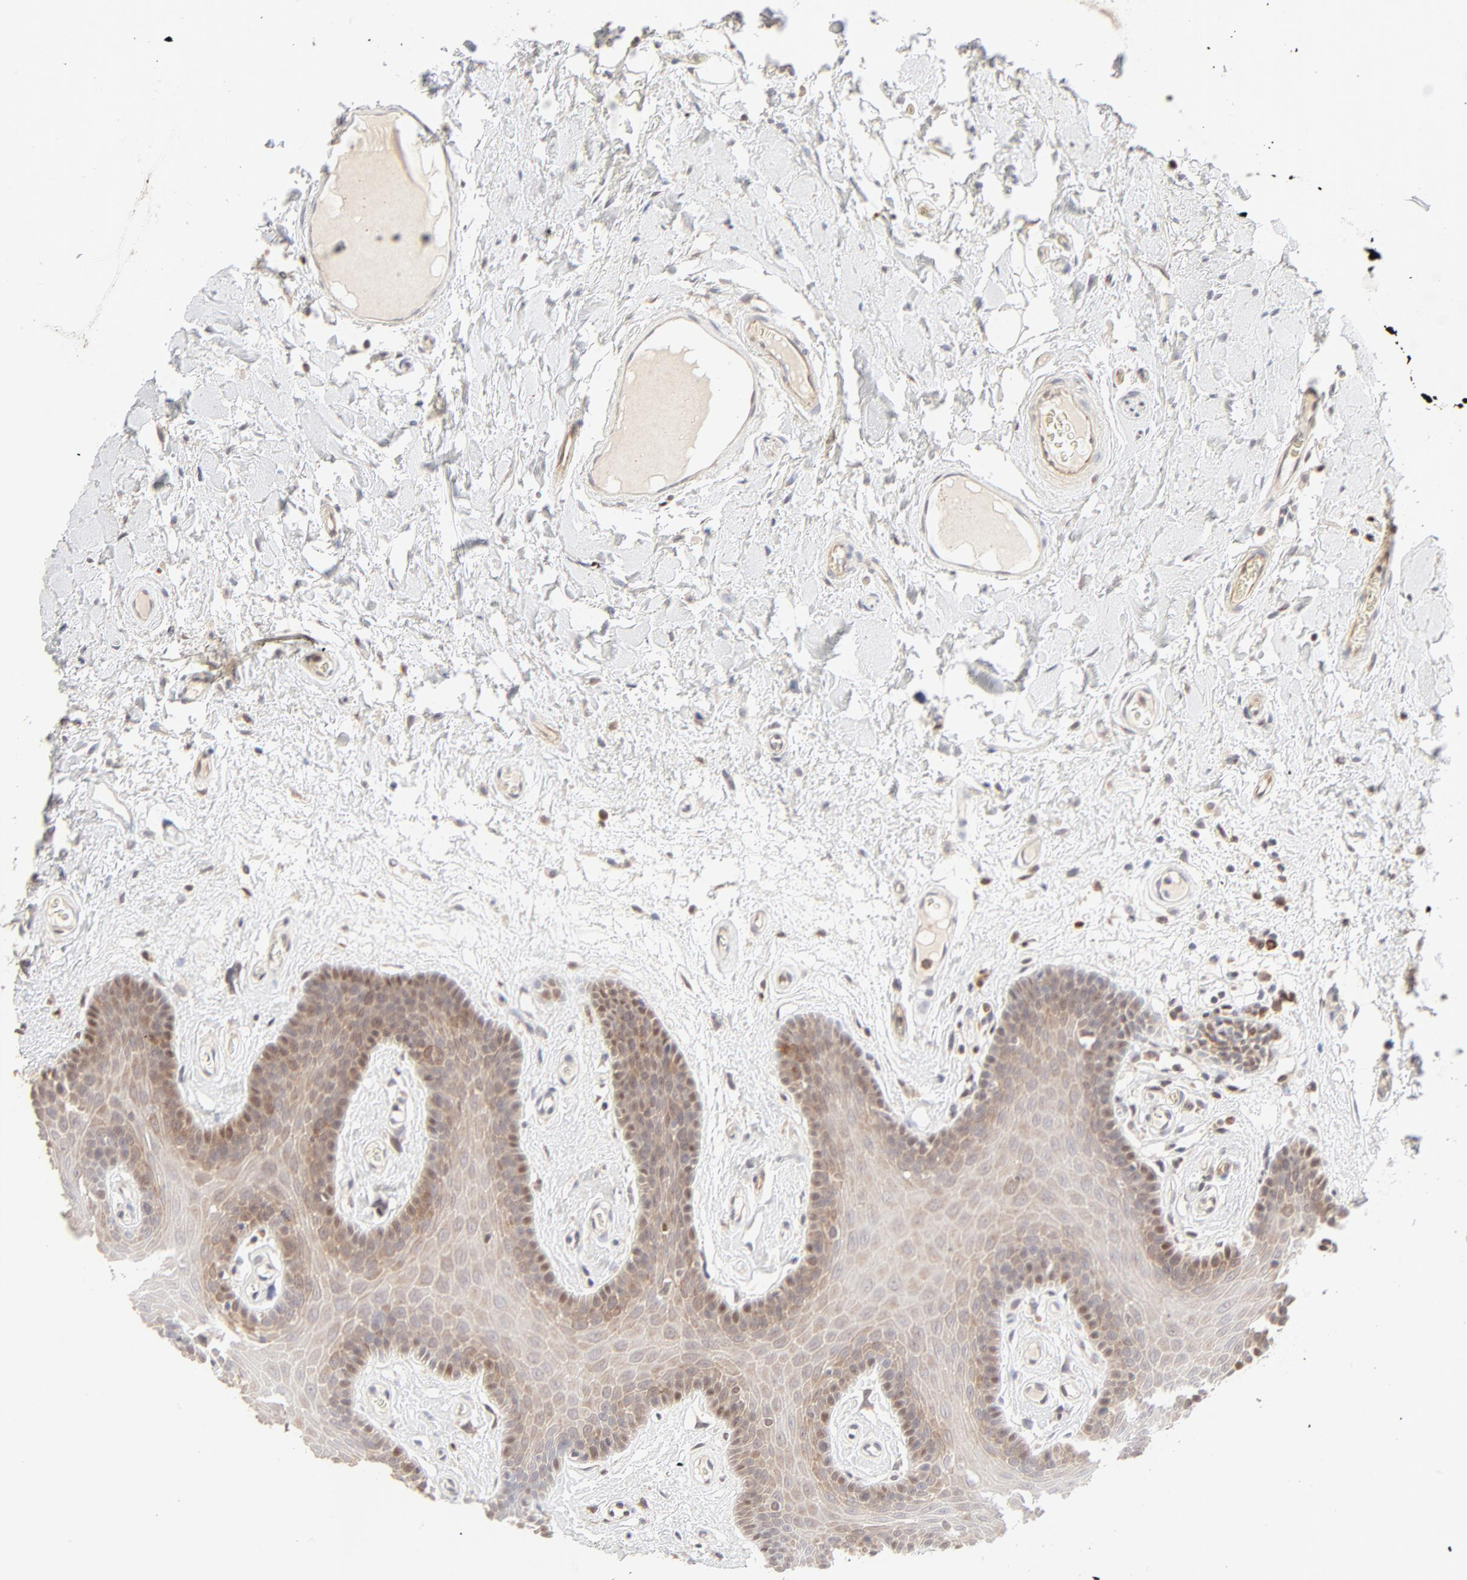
{"staining": {"intensity": "weak", "quantity": "<25%", "location": "cytoplasmic/membranous,nuclear"}, "tissue": "oral mucosa", "cell_type": "Squamous epithelial cells", "image_type": "normal", "snomed": [{"axis": "morphology", "description": "Normal tissue, NOS"}, {"axis": "morphology", "description": "Squamous cell carcinoma, NOS"}, {"axis": "topography", "description": "Skeletal muscle"}, {"axis": "topography", "description": "Oral tissue"}, {"axis": "topography", "description": "Head-Neck"}], "caption": "Immunohistochemistry photomicrograph of normal oral mucosa: human oral mucosa stained with DAB shows no significant protein expression in squamous epithelial cells.", "gene": "CDK6", "patient": {"sex": "male", "age": 71}}